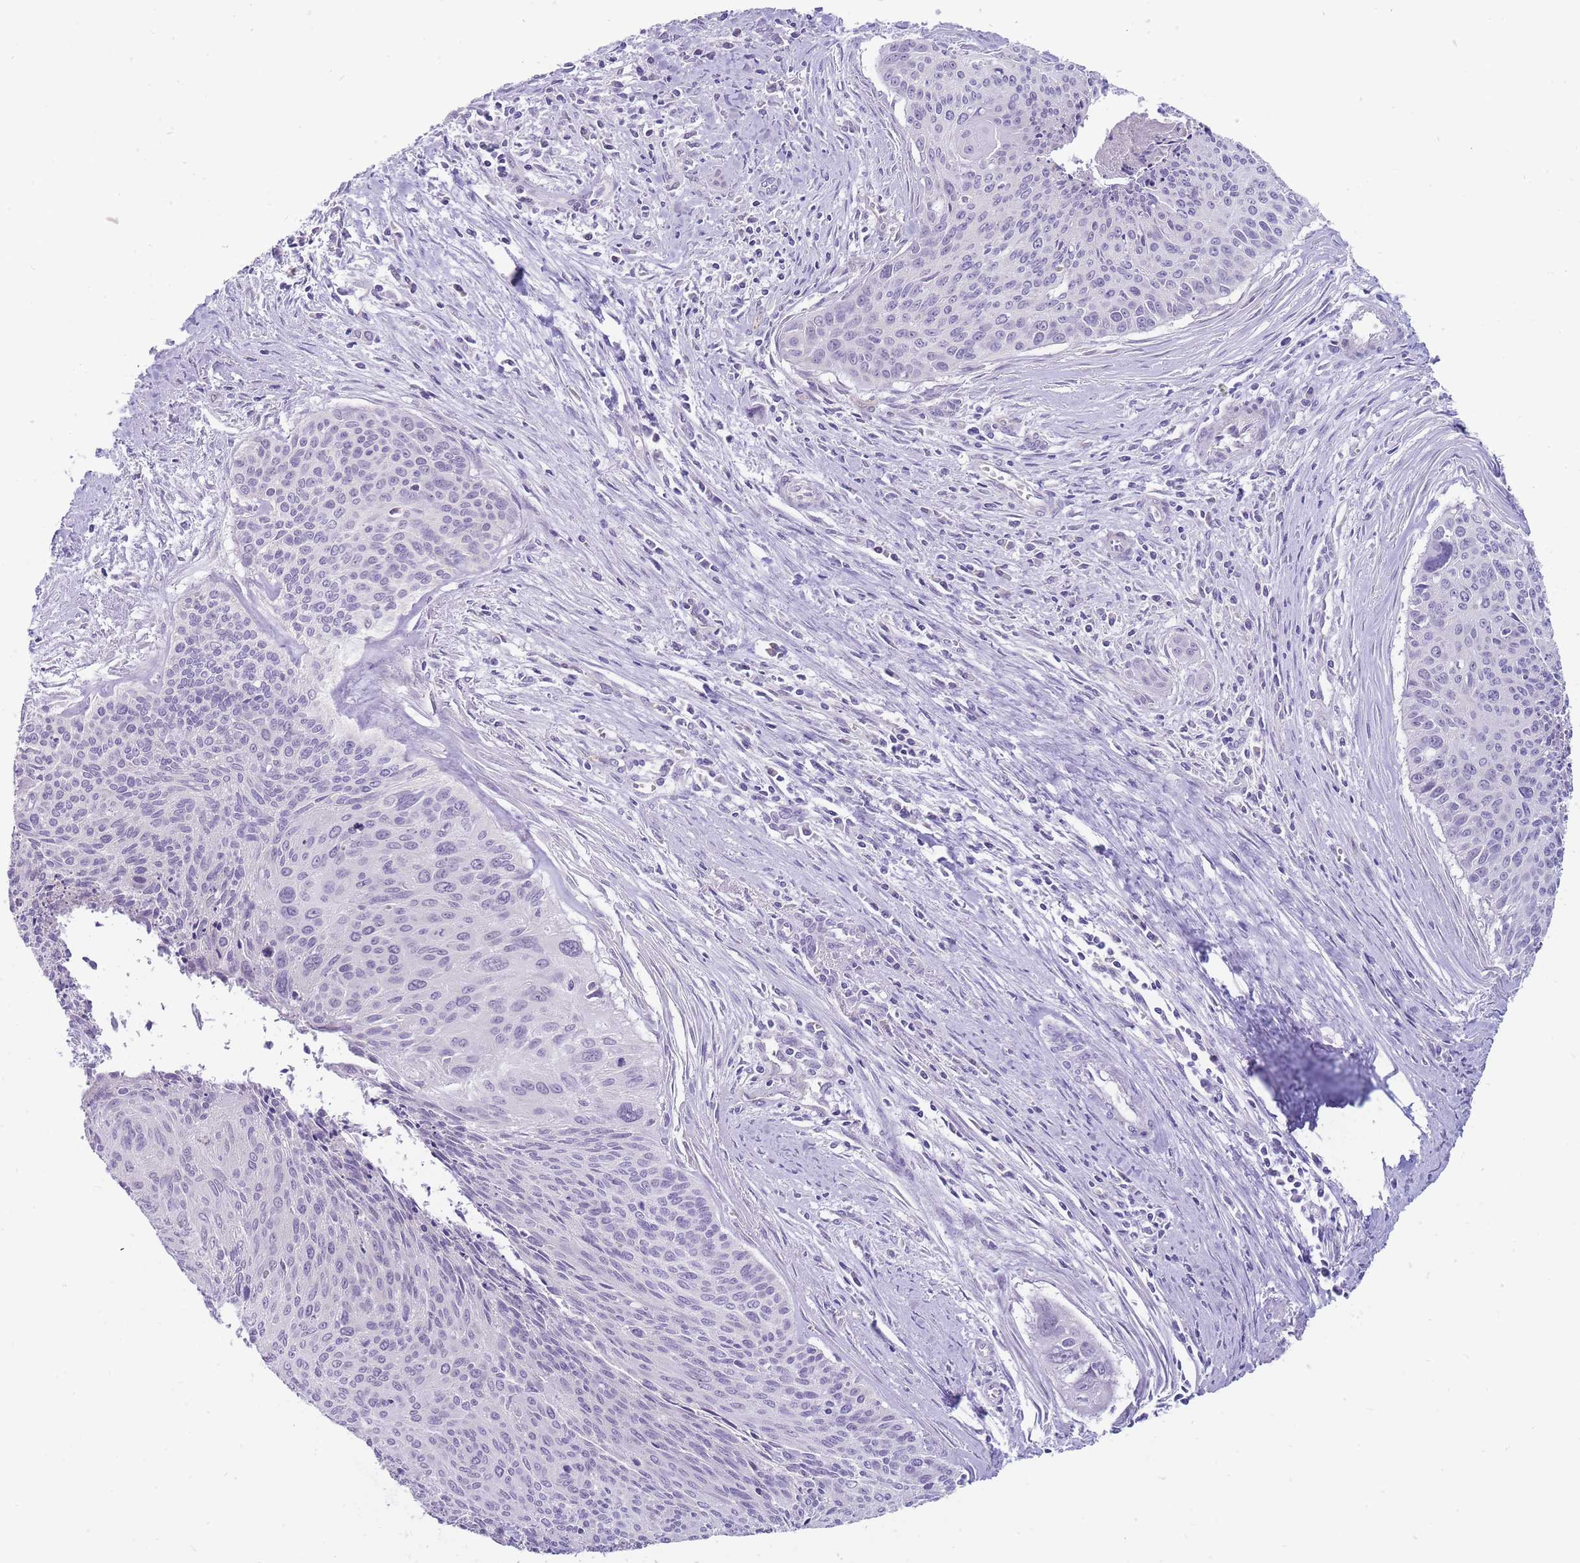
{"staining": {"intensity": "negative", "quantity": "none", "location": "none"}, "tissue": "cervical cancer", "cell_type": "Tumor cells", "image_type": "cancer", "snomed": [{"axis": "morphology", "description": "Squamous cell carcinoma, NOS"}, {"axis": "topography", "description": "Cervix"}], "caption": "The histopathology image reveals no staining of tumor cells in cervical cancer.", "gene": "ERICH4", "patient": {"sex": "female", "age": 55}}